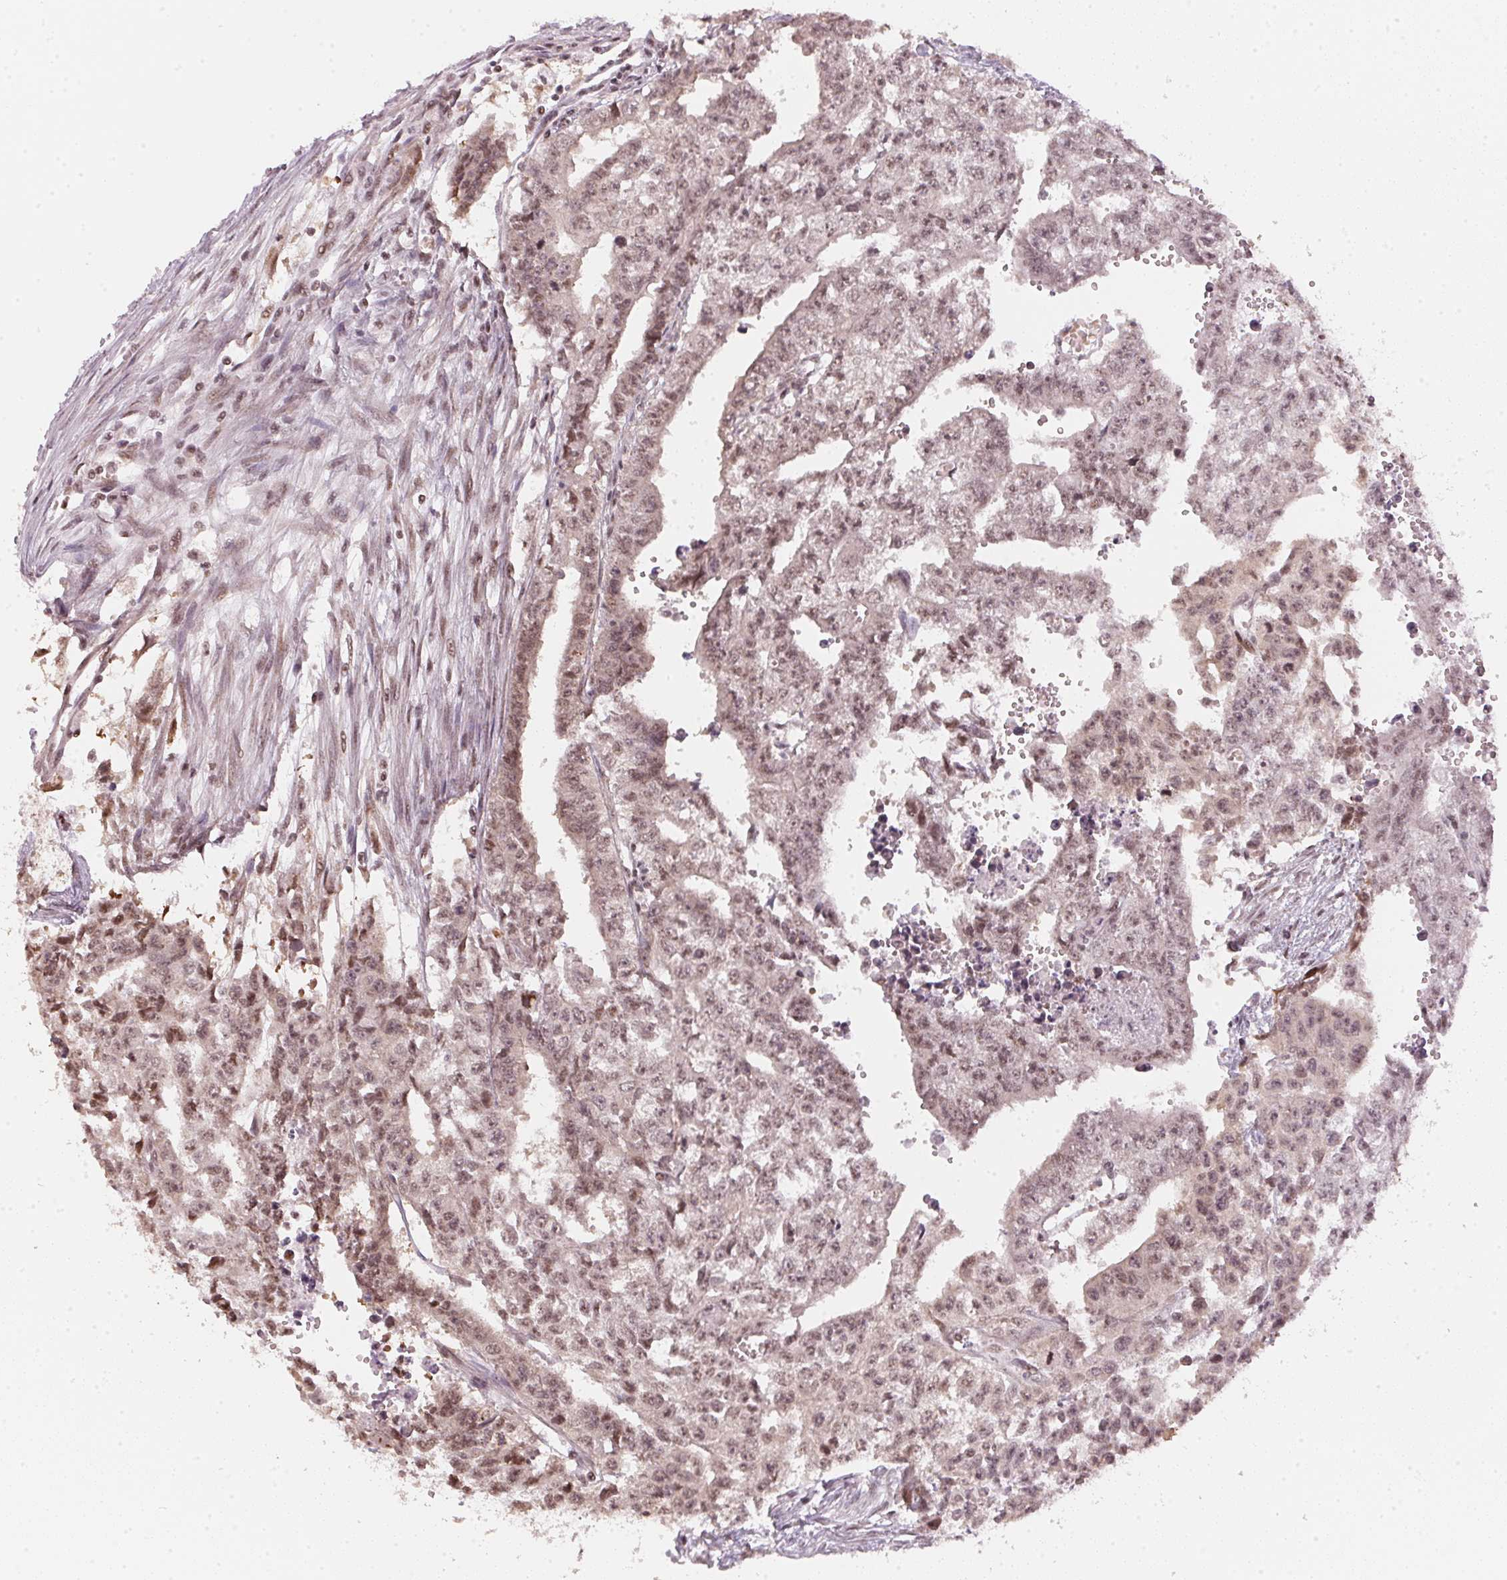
{"staining": {"intensity": "moderate", "quantity": ">75%", "location": "nuclear"}, "tissue": "testis cancer", "cell_type": "Tumor cells", "image_type": "cancer", "snomed": [{"axis": "morphology", "description": "Carcinoma, Embryonal, NOS"}, {"axis": "morphology", "description": "Teratoma, malignant, NOS"}, {"axis": "topography", "description": "Testis"}], "caption": "DAB immunohistochemical staining of human embryonal carcinoma (testis) demonstrates moderate nuclear protein expression in approximately >75% of tumor cells.", "gene": "KAT6A", "patient": {"sex": "male", "age": 24}}